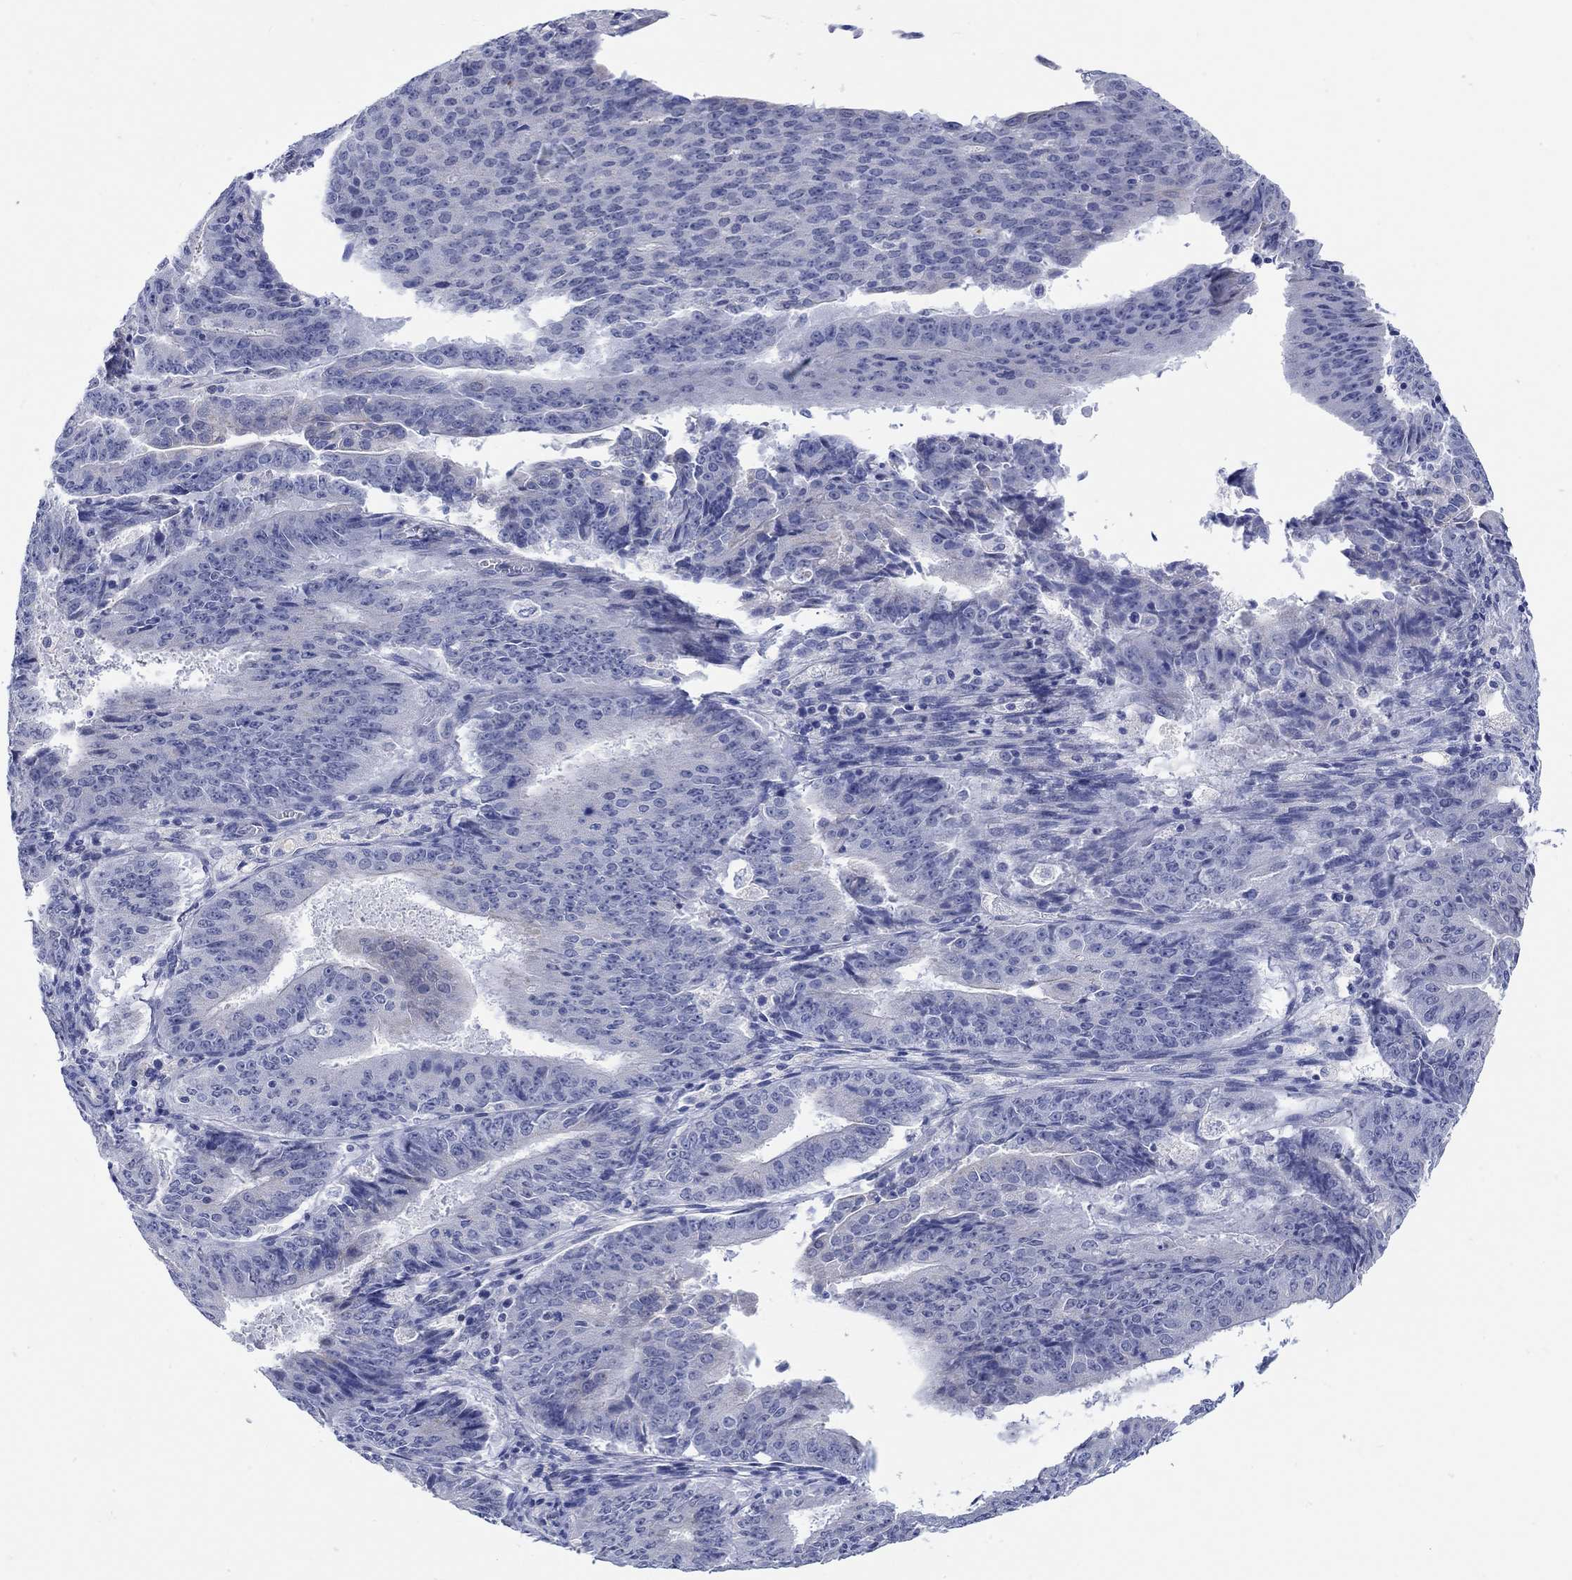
{"staining": {"intensity": "negative", "quantity": "none", "location": "none"}, "tissue": "ovarian cancer", "cell_type": "Tumor cells", "image_type": "cancer", "snomed": [{"axis": "morphology", "description": "Carcinoma, endometroid"}, {"axis": "topography", "description": "Ovary"}], "caption": "Immunohistochemistry micrograph of human ovarian cancer (endometroid carcinoma) stained for a protein (brown), which displays no expression in tumor cells.", "gene": "KRT222", "patient": {"sex": "female", "age": 42}}